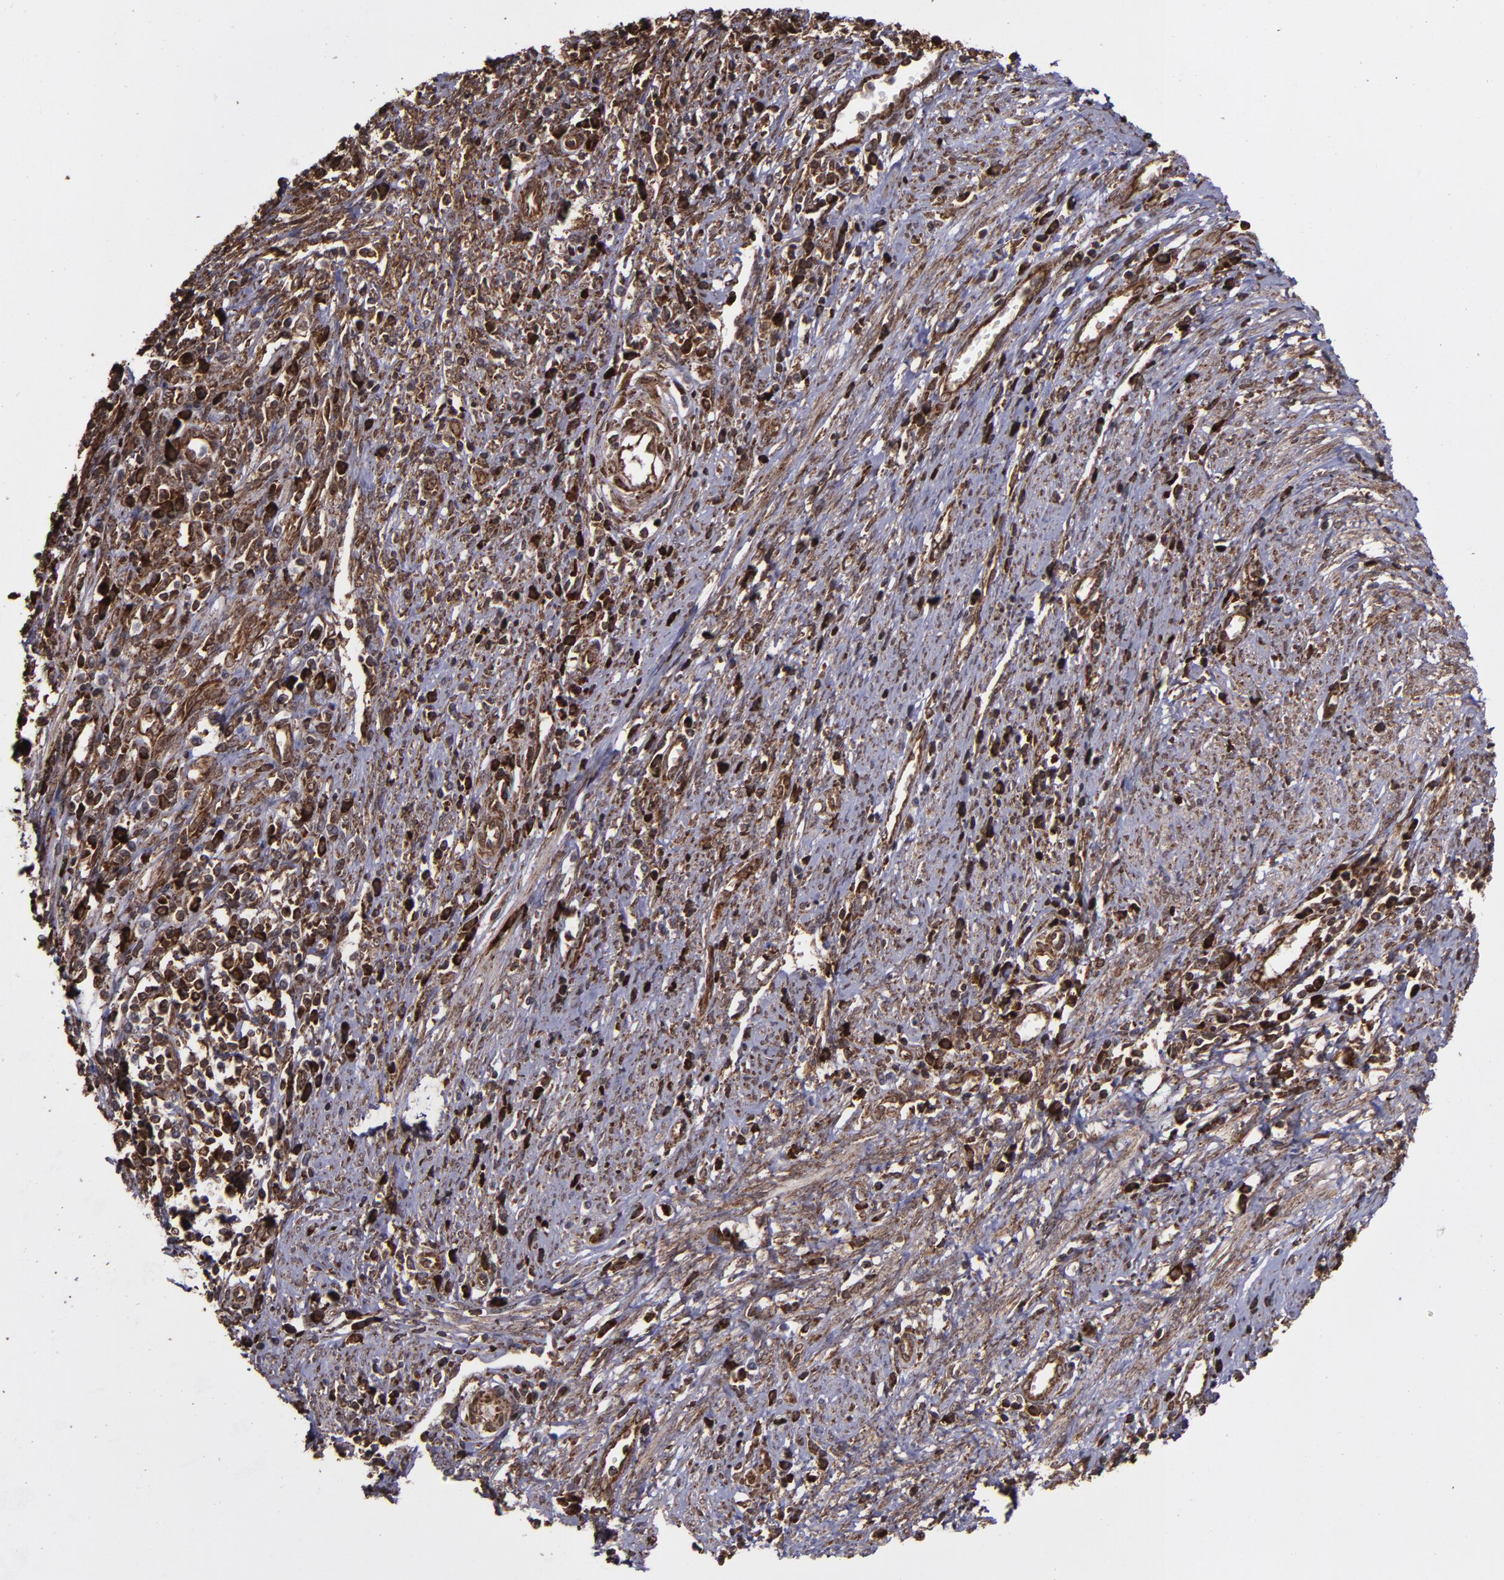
{"staining": {"intensity": "strong", "quantity": ">75%", "location": "cytoplasmic/membranous,nuclear"}, "tissue": "cervical cancer", "cell_type": "Tumor cells", "image_type": "cancer", "snomed": [{"axis": "morphology", "description": "Adenocarcinoma, NOS"}, {"axis": "topography", "description": "Cervix"}], "caption": "This micrograph exhibits immunohistochemistry (IHC) staining of adenocarcinoma (cervical), with high strong cytoplasmic/membranous and nuclear positivity in approximately >75% of tumor cells.", "gene": "EIF4ENIF1", "patient": {"sex": "female", "age": 36}}